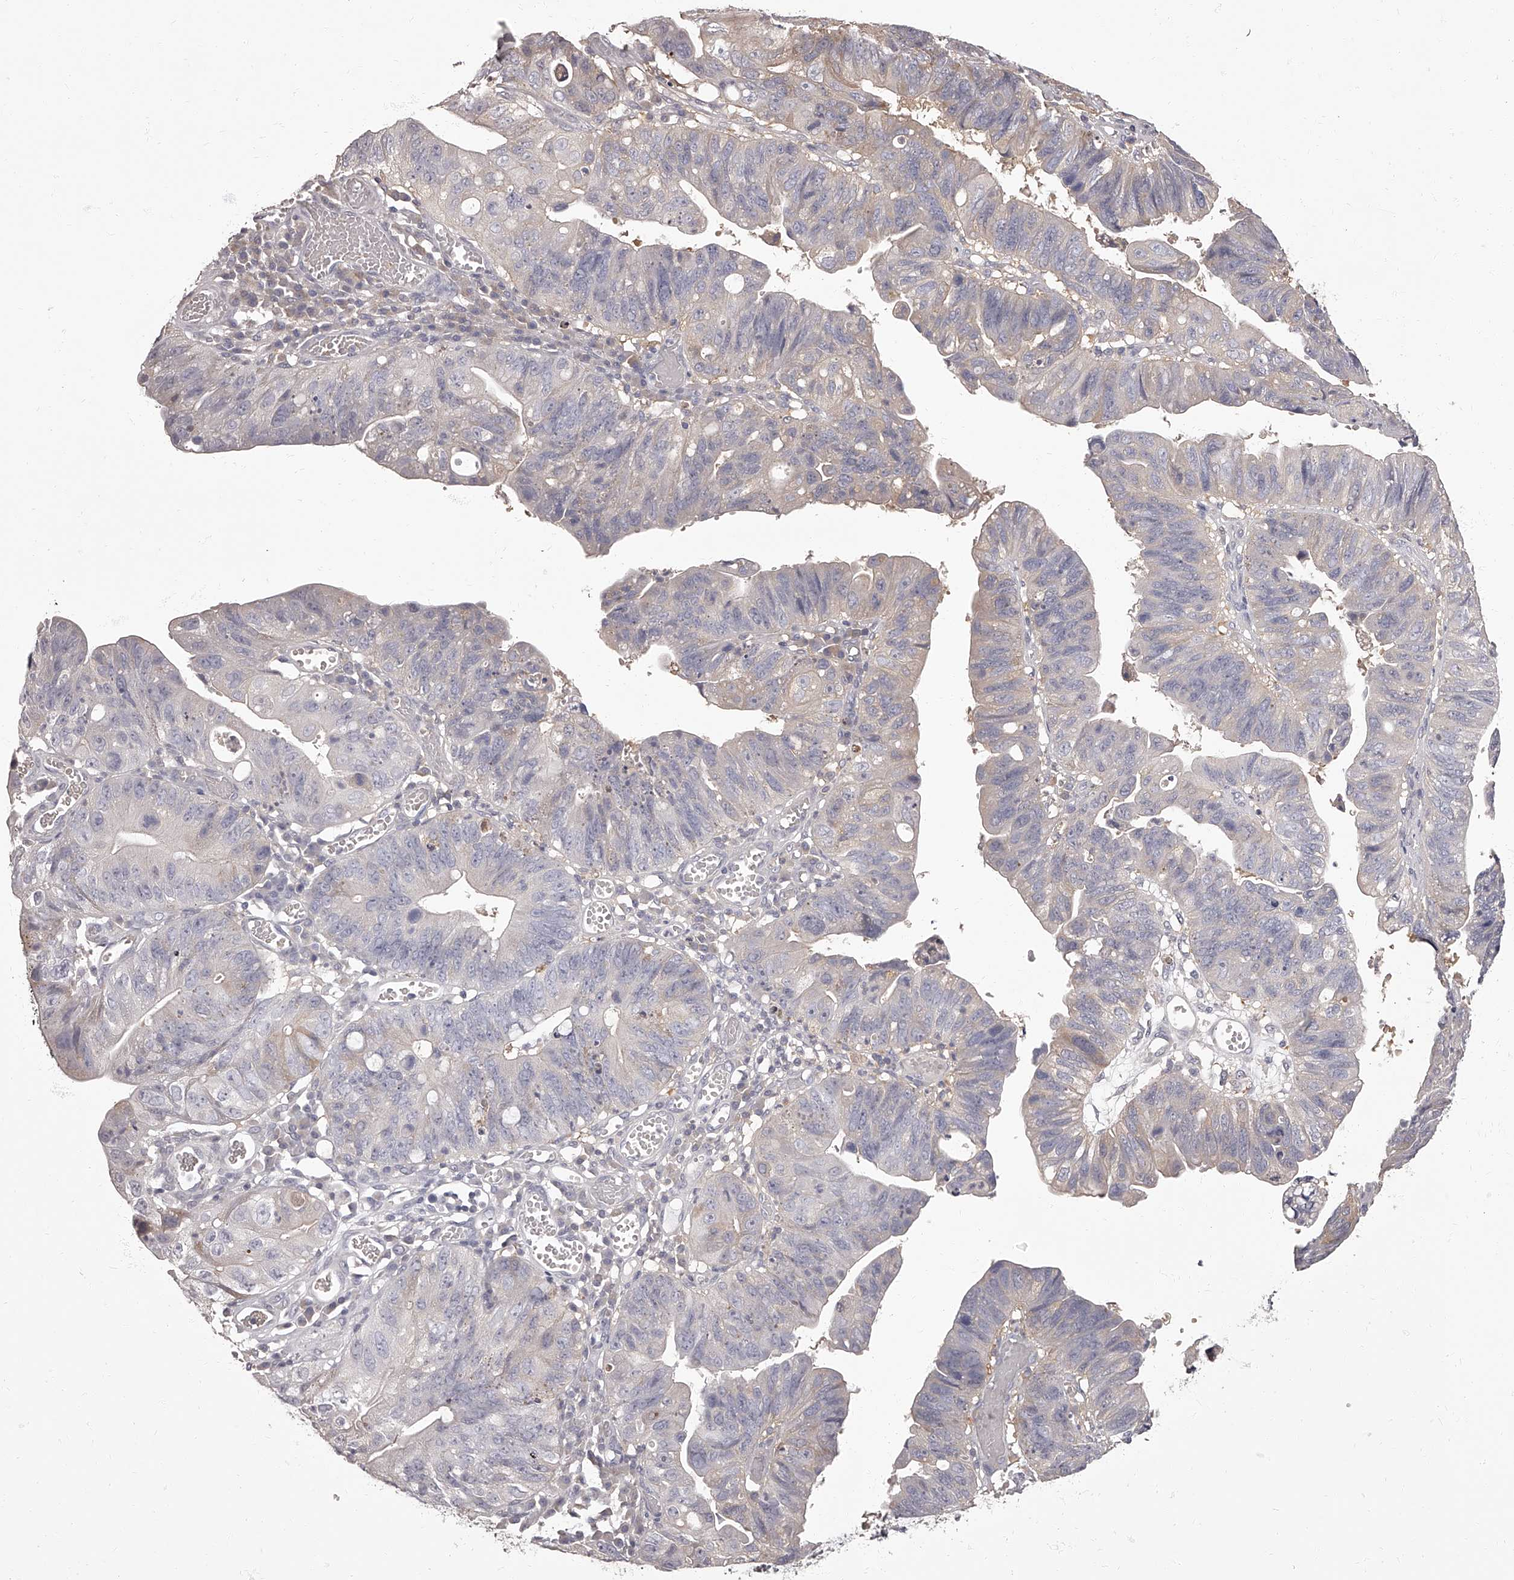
{"staining": {"intensity": "negative", "quantity": "none", "location": "none"}, "tissue": "stomach cancer", "cell_type": "Tumor cells", "image_type": "cancer", "snomed": [{"axis": "morphology", "description": "Adenocarcinoma, NOS"}, {"axis": "topography", "description": "Stomach"}], "caption": "This is a image of immunohistochemistry staining of stomach adenocarcinoma, which shows no staining in tumor cells. The staining is performed using DAB brown chromogen with nuclei counter-stained in using hematoxylin.", "gene": "APEH", "patient": {"sex": "male", "age": 59}}